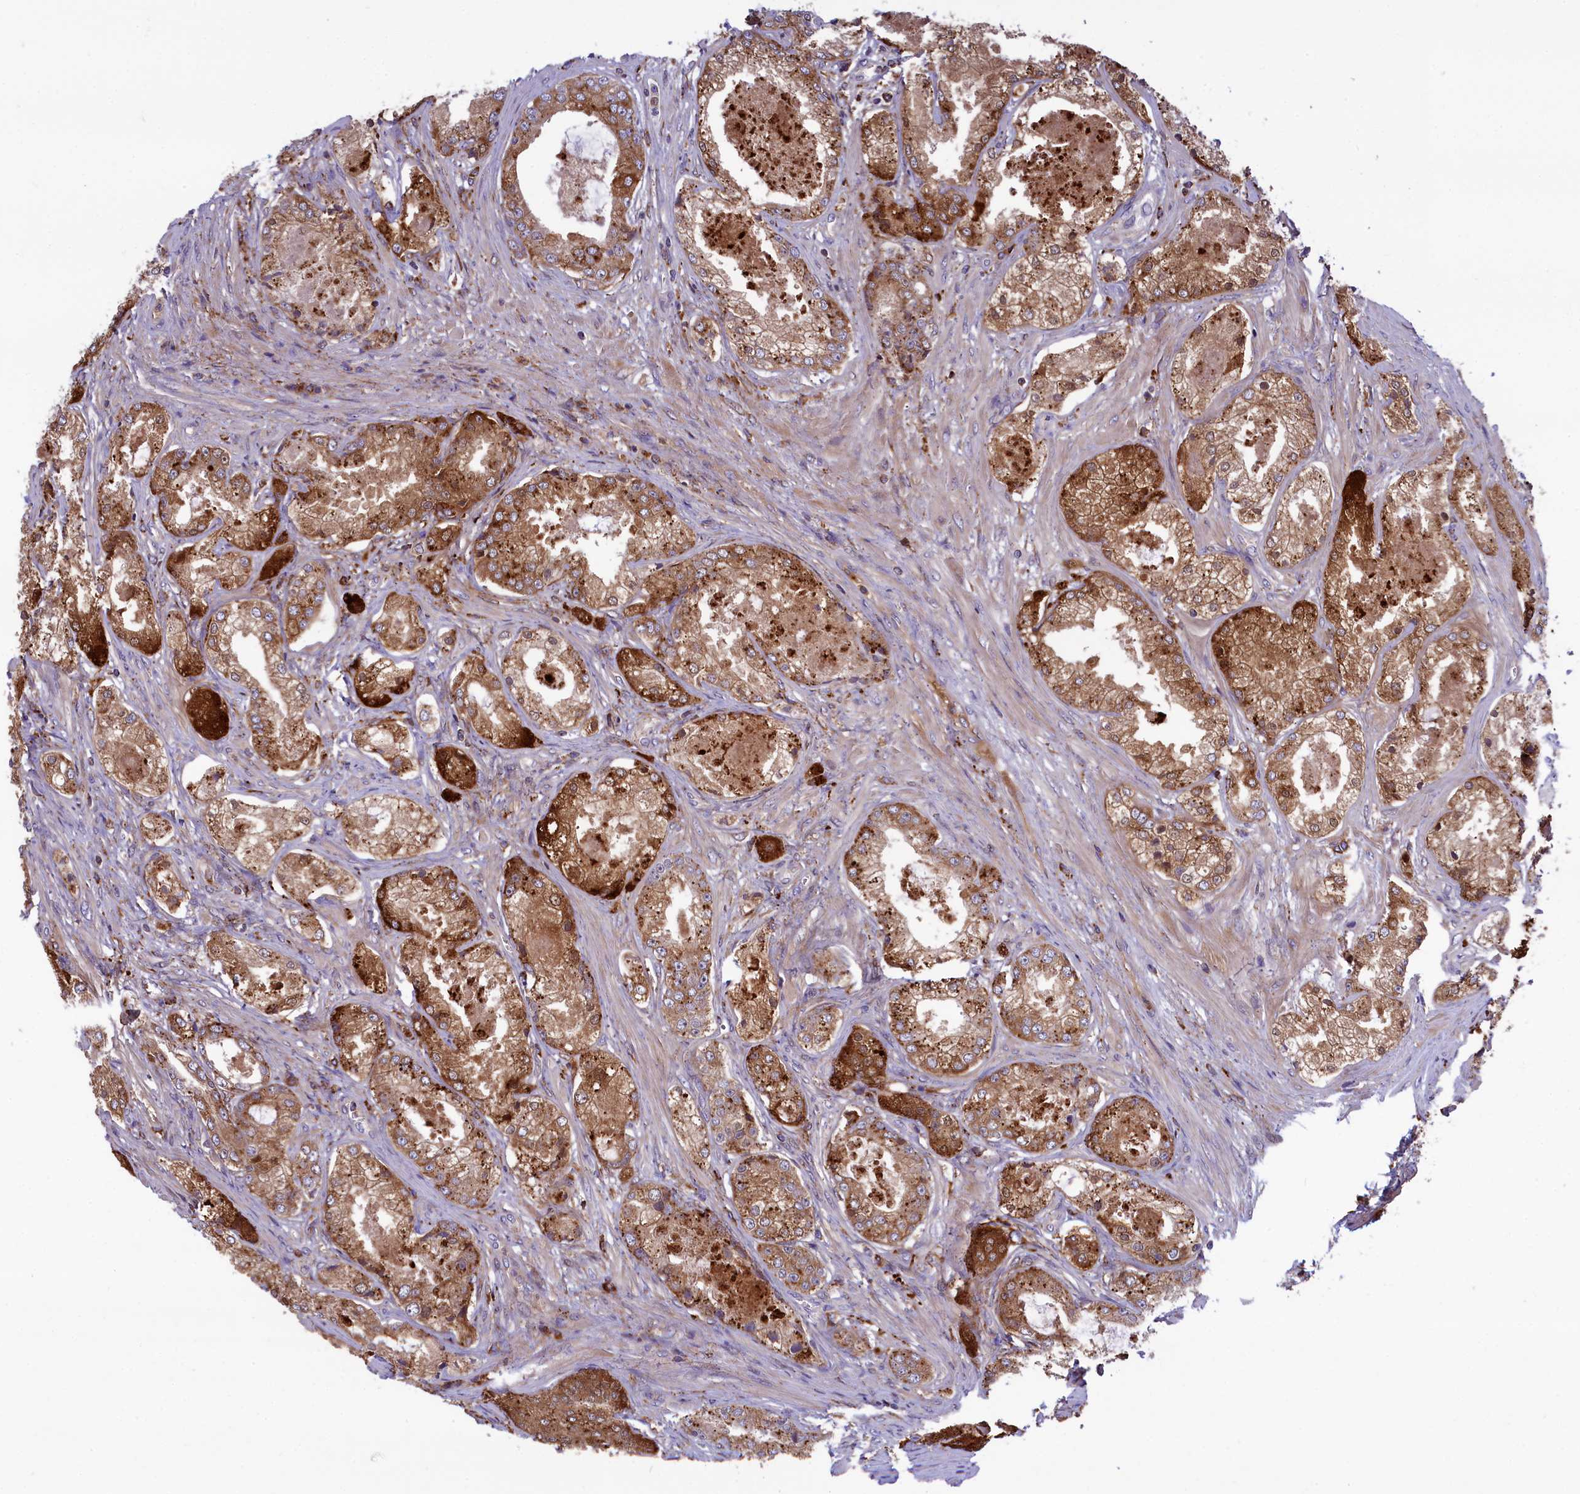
{"staining": {"intensity": "moderate", "quantity": ">75%", "location": "cytoplasmic/membranous"}, "tissue": "prostate cancer", "cell_type": "Tumor cells", "image_type": "cancer", "snomed": [{"axis": "morphology", "description": "Adenocarcinoma, Low grade"}, {"axis": "topography", "description": "Prostate"}], "caption": "Prostate cancer (adenocarcinoma (low-grade)) was stained to show a protein in brown. There is medium levels of moderate cytoplasmic/membranous positivity in approximately >75% of tumor cells.", "gene": "MAN2B1", "patient": {"sex": "male", "age": 68}}